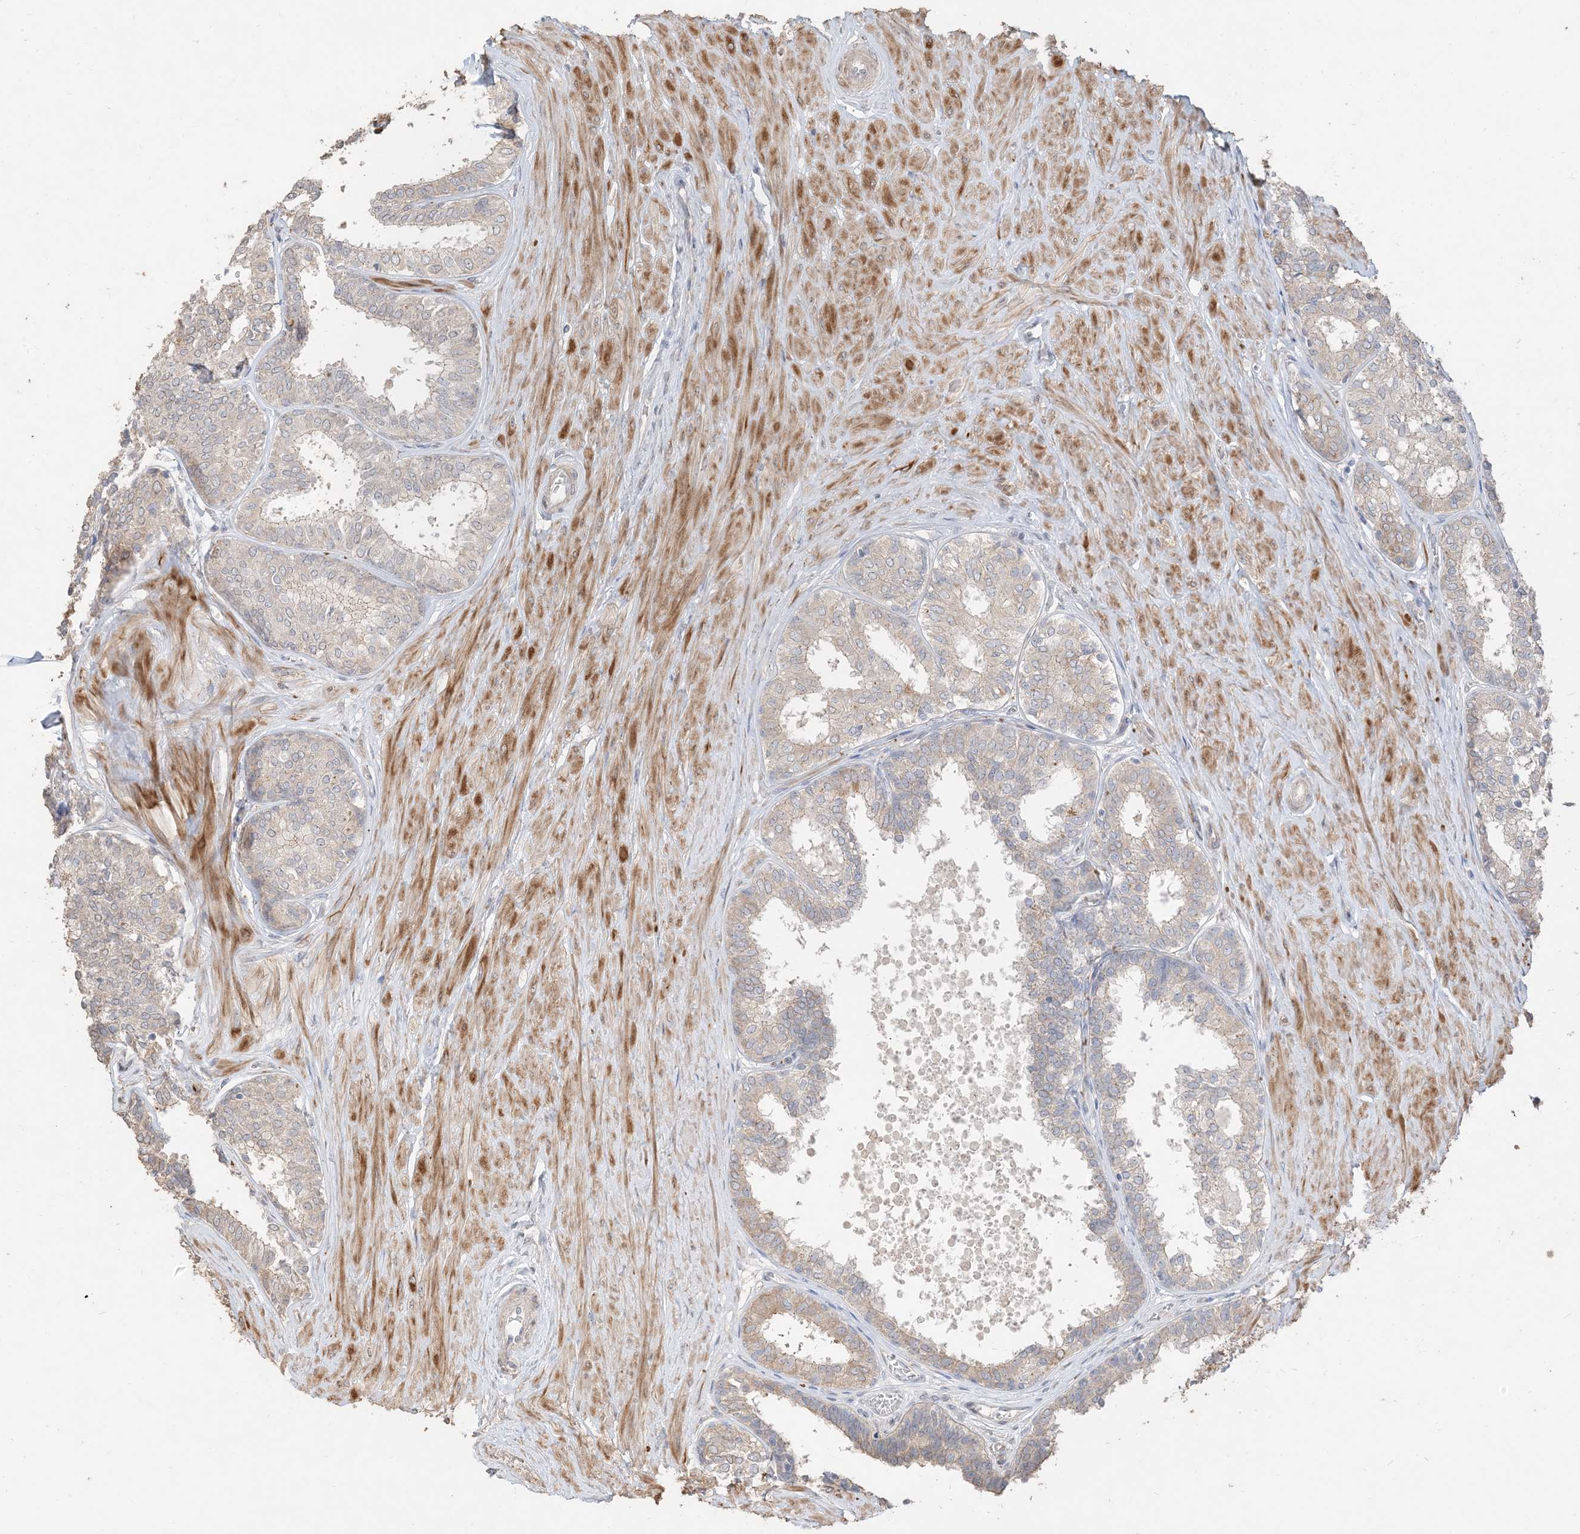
{"staining": {"intensity": "moderate", "quantity": "<25%", "location": "cytoplasmic/membranous"}, "tissue": "prostate", "cell_type": "Glandular cells", "image_type": "normal", "snomed": [{"axis": "morphology", "description": "Normal tissue, NOS"}, {"axis": "topography", "description": "Prostate"}], "caption": "High-magnification brightfield microscopy of benign prostate stained with DAB (3,3'-diaminobenzidine) (brown) and counterstained with hematoxylin (blue). glandular cells exhibit moderate cytoplasmic/membranous expression is identified in approximately<25% of cells. The protein of interest is stained brown, and the nuclei are stained in blue (DAB IHC with brightfield microscopy, high magnification).", "gene": "RNF175", "patient": {"sex": "male", "age": 48}}